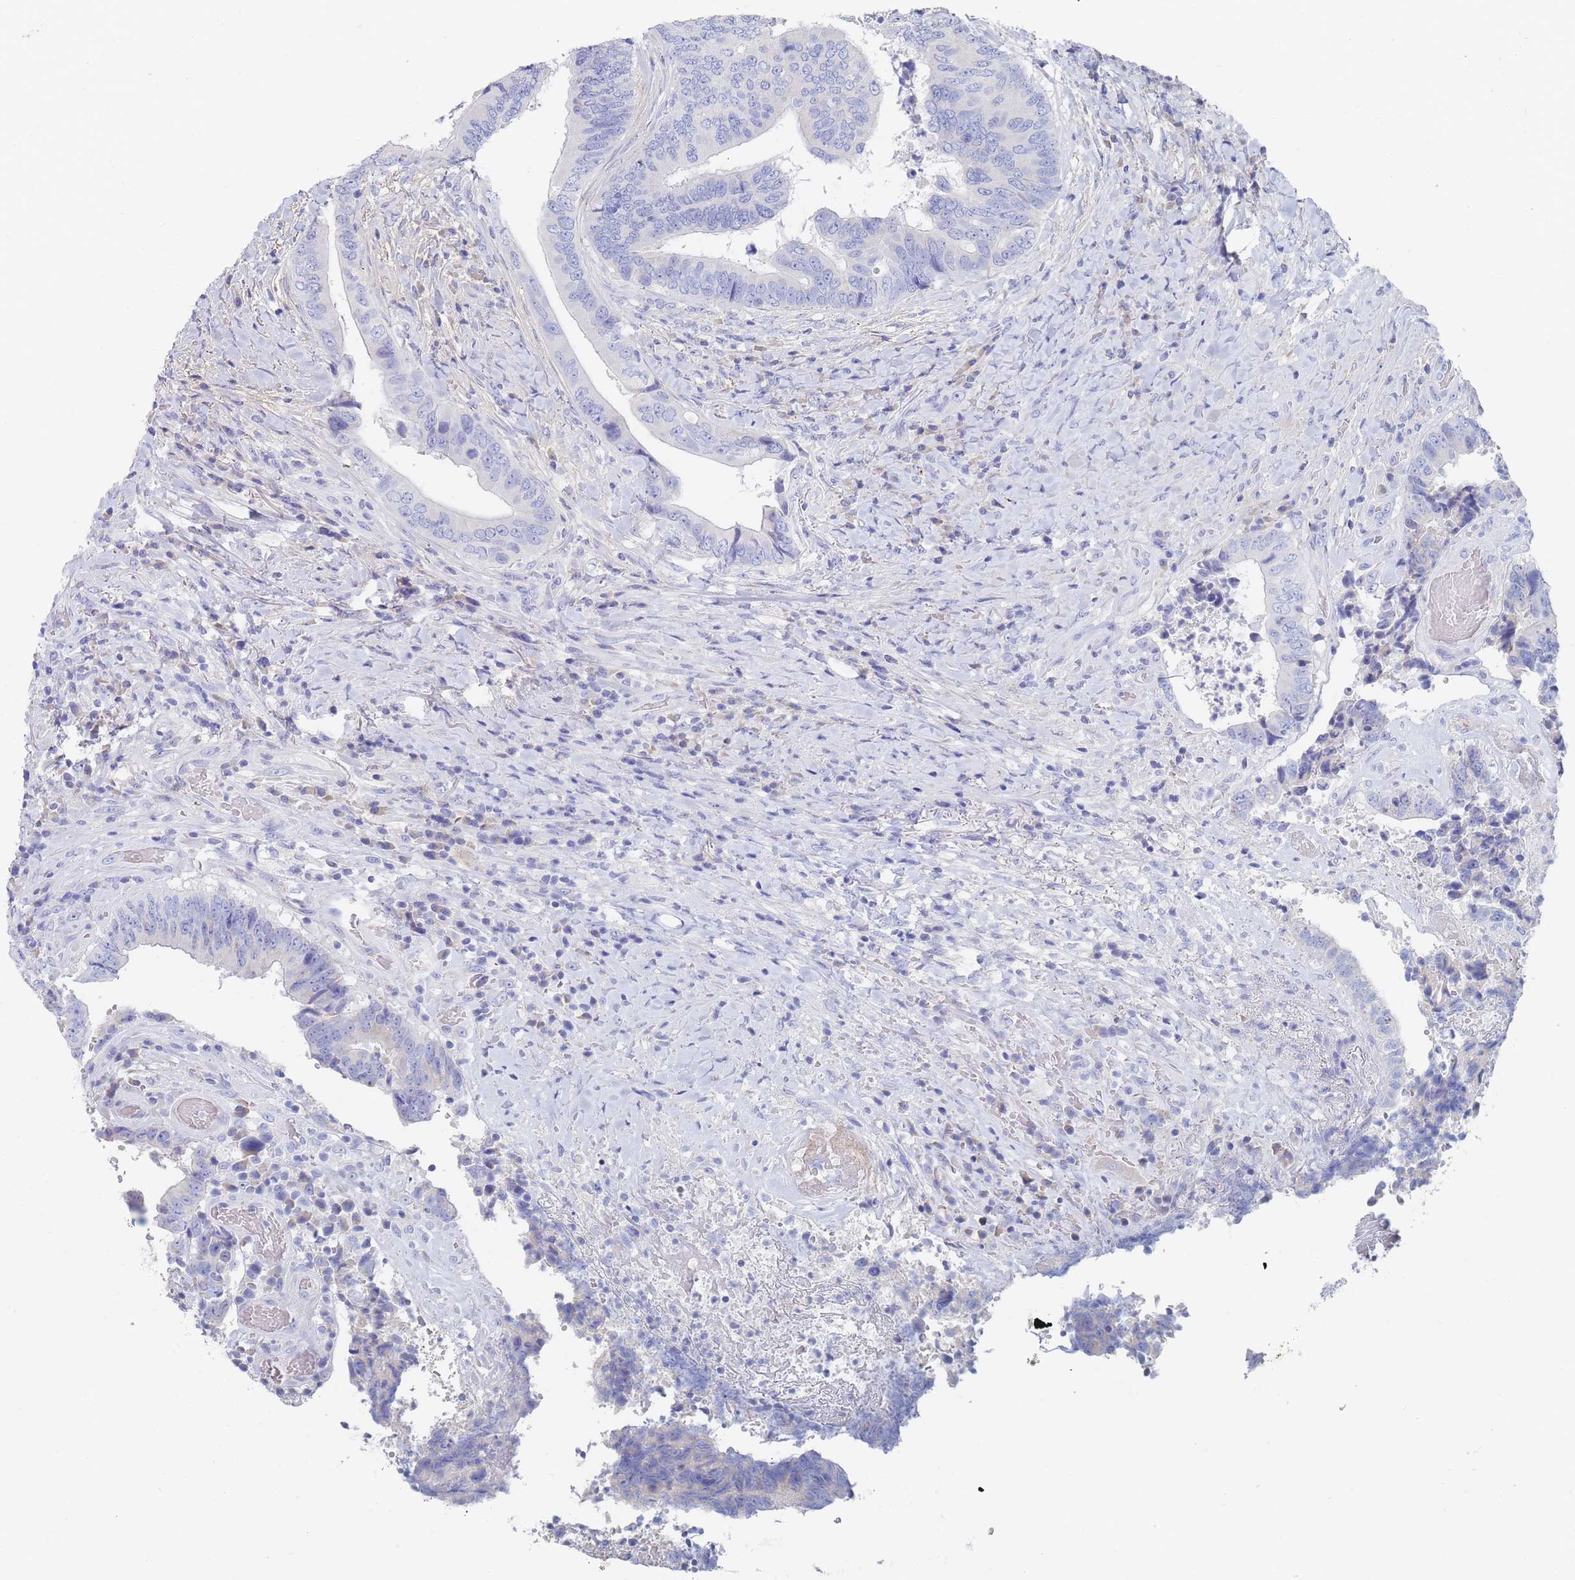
{"staining": {"intensity": "negative", "quantity": "none", "location": "none"}, "tissue": "colorectal cancer", "cell_type": "Tumor cells", "image_type": "cancer", "snomed": [{"axis": "morphology", "description": "Adenocarcinoma, NOS"}, {"axis": "topography", "description": "Rectum"}], "caption": "DAB immunohistochemical staining of adenocarcinoma (colorectal) exhibits no significant expression in tumor cells.", "gene": "SLC25A35", "patient": {"sex": "male", "age": 72}}